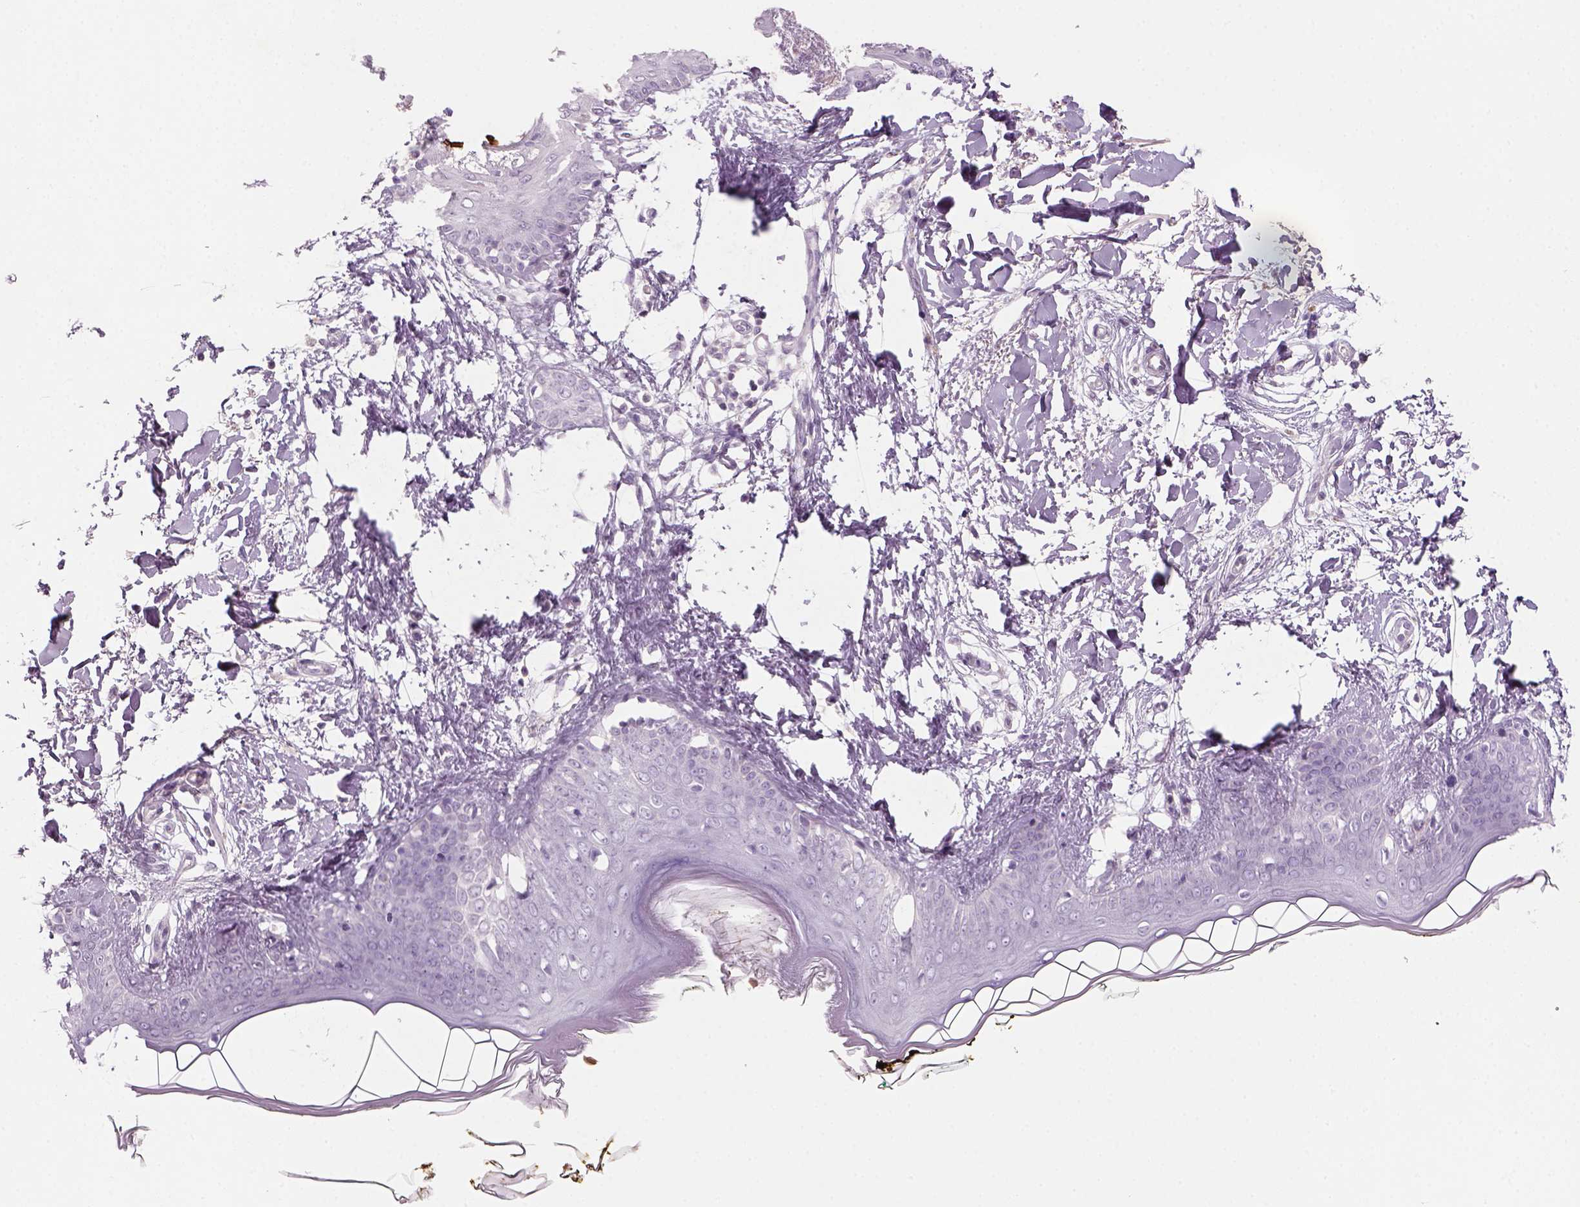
{"staining": {"intensity": "negative", "quantity": "none", "location": "none"}, "tissue": "skin", "cell_type": "Fibroblasts", "image_type": "normal", "snomed": [{"axis": "morphology", "description": "Normal tissue, NOS"}, {"axis": "topography", "description": "Skin"}], "caption": "This micrograph is of unremarkable skin stained with immunohistochemistry to label a protein in brown with the nuclei are counter-stained blue. There is no staining in fibroblasts.", "gene": "KRT25", "patient": {"sex": "female", "age": 34}}